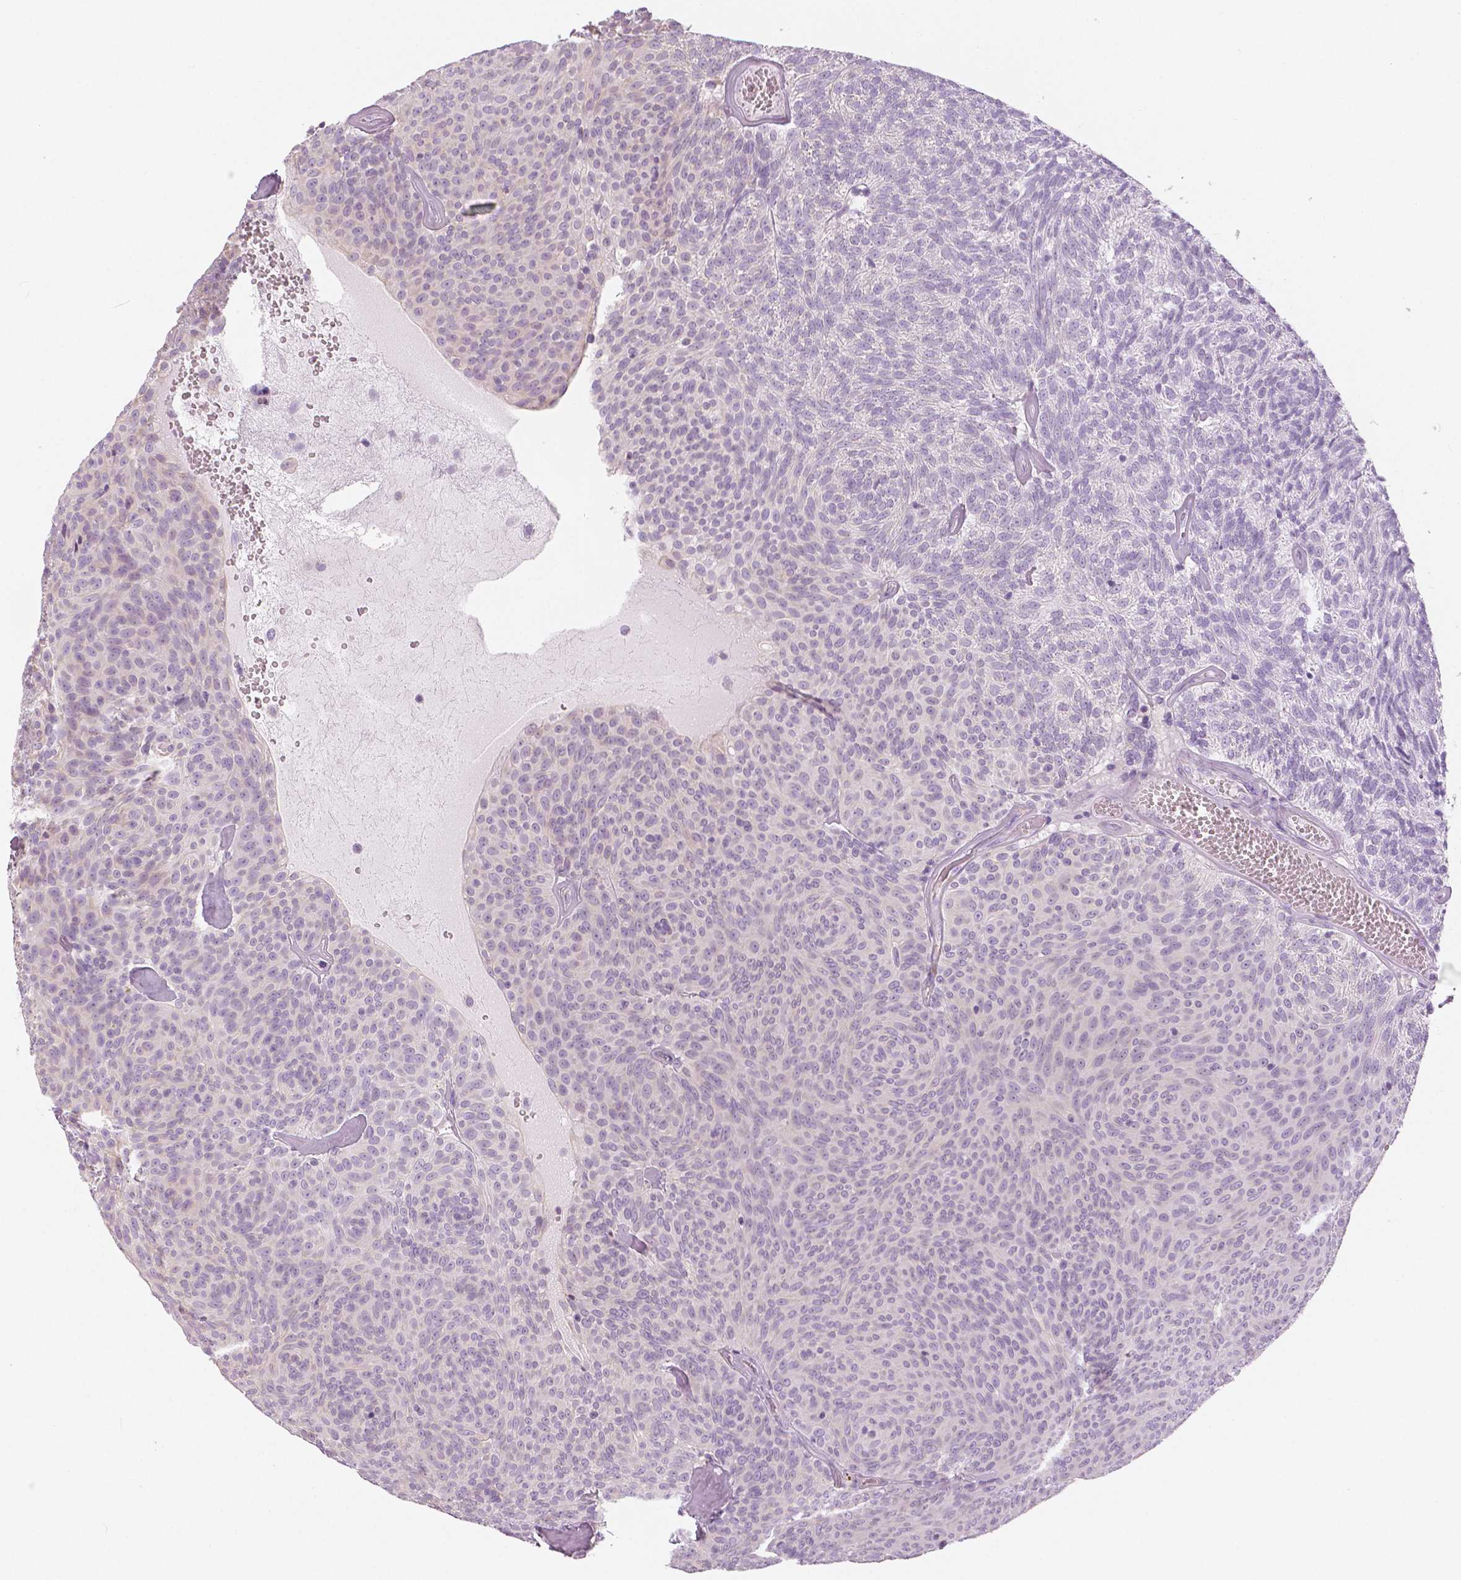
{"staining": {"intensity": "negative", "quantity": "none", "location": "none"}, "tissue": "urothelial cancer", "cell_type": "Tumor cells", "image_type": "cancer", "snomed": [{"axis": "morphology", "description": "Urothelial carcinoma, Low grade"}, {"axis": "topography", "description": "Urinary bladder"}], "caption": "Tumor cells show no significant expression in urothelial cancer. (Brightfield microscopy of DAB IHC at high magnification).", "gene": "SLC24A1", "patient": {"sex": "male", "age": 77}}